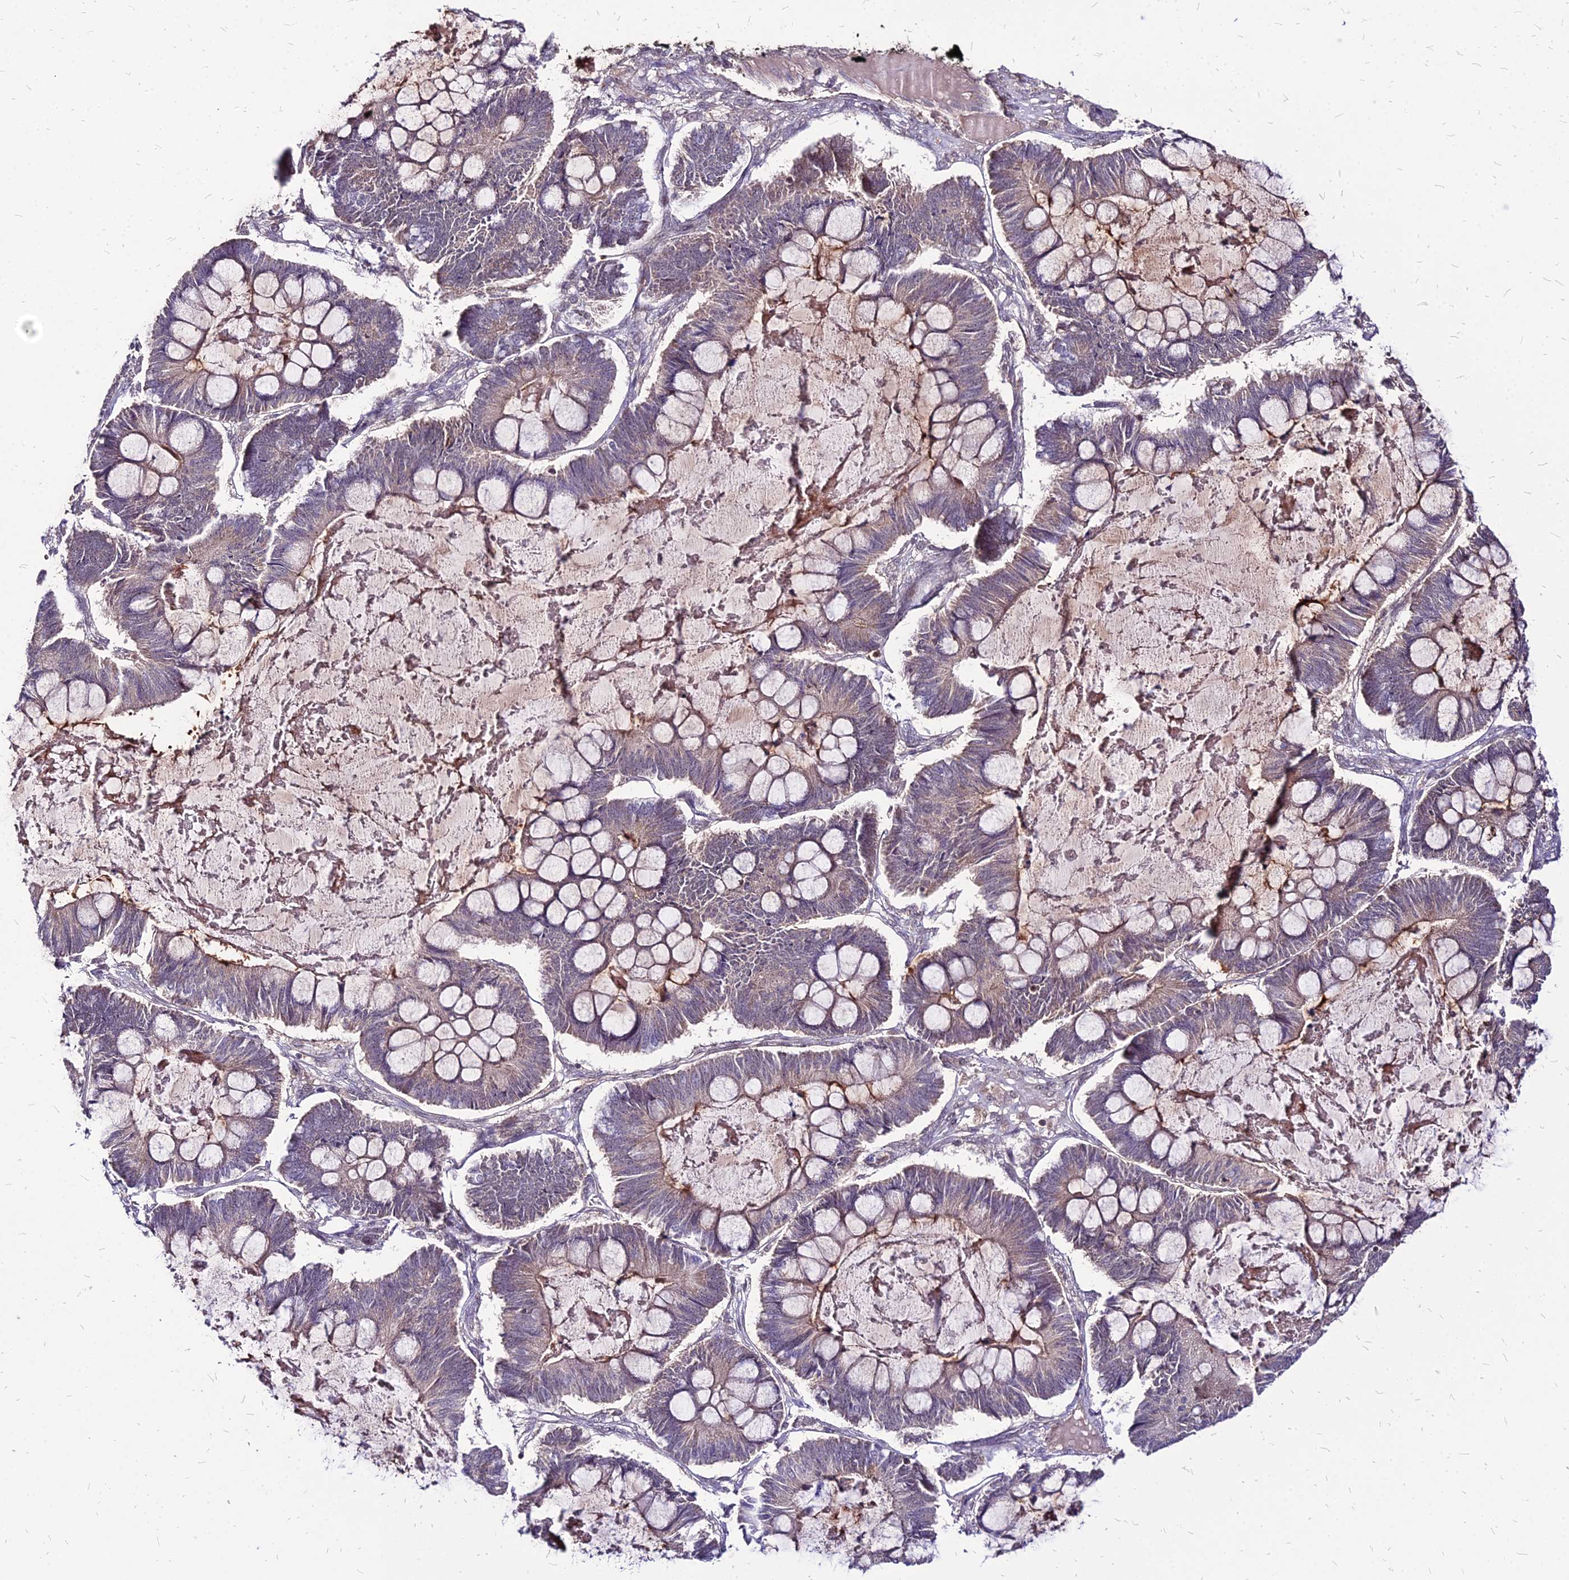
{"staining": {"intensity": "weak", "quantity": "25%-75%", "location": "cytoplasmic/membranous"}, "tissue": "ovarian cancer", "cell_type": "Tumor cells", "image_type": "cancer", "snomed": [{"axis": "morphology", "description": "Cystadenocarcinoma, mucinous, NOS"}, {"axis": "topography", "description": "Ovary"}], "caption": "A histopathology image showing weak cytoplasmic/membranous positivity in approximately 25%-75% of tumor cells in ovarian cancer, as visualized by brown immunohistochemical staining.", "gene": "APBA3", "patient": {"sex": "female", "age": 61}}